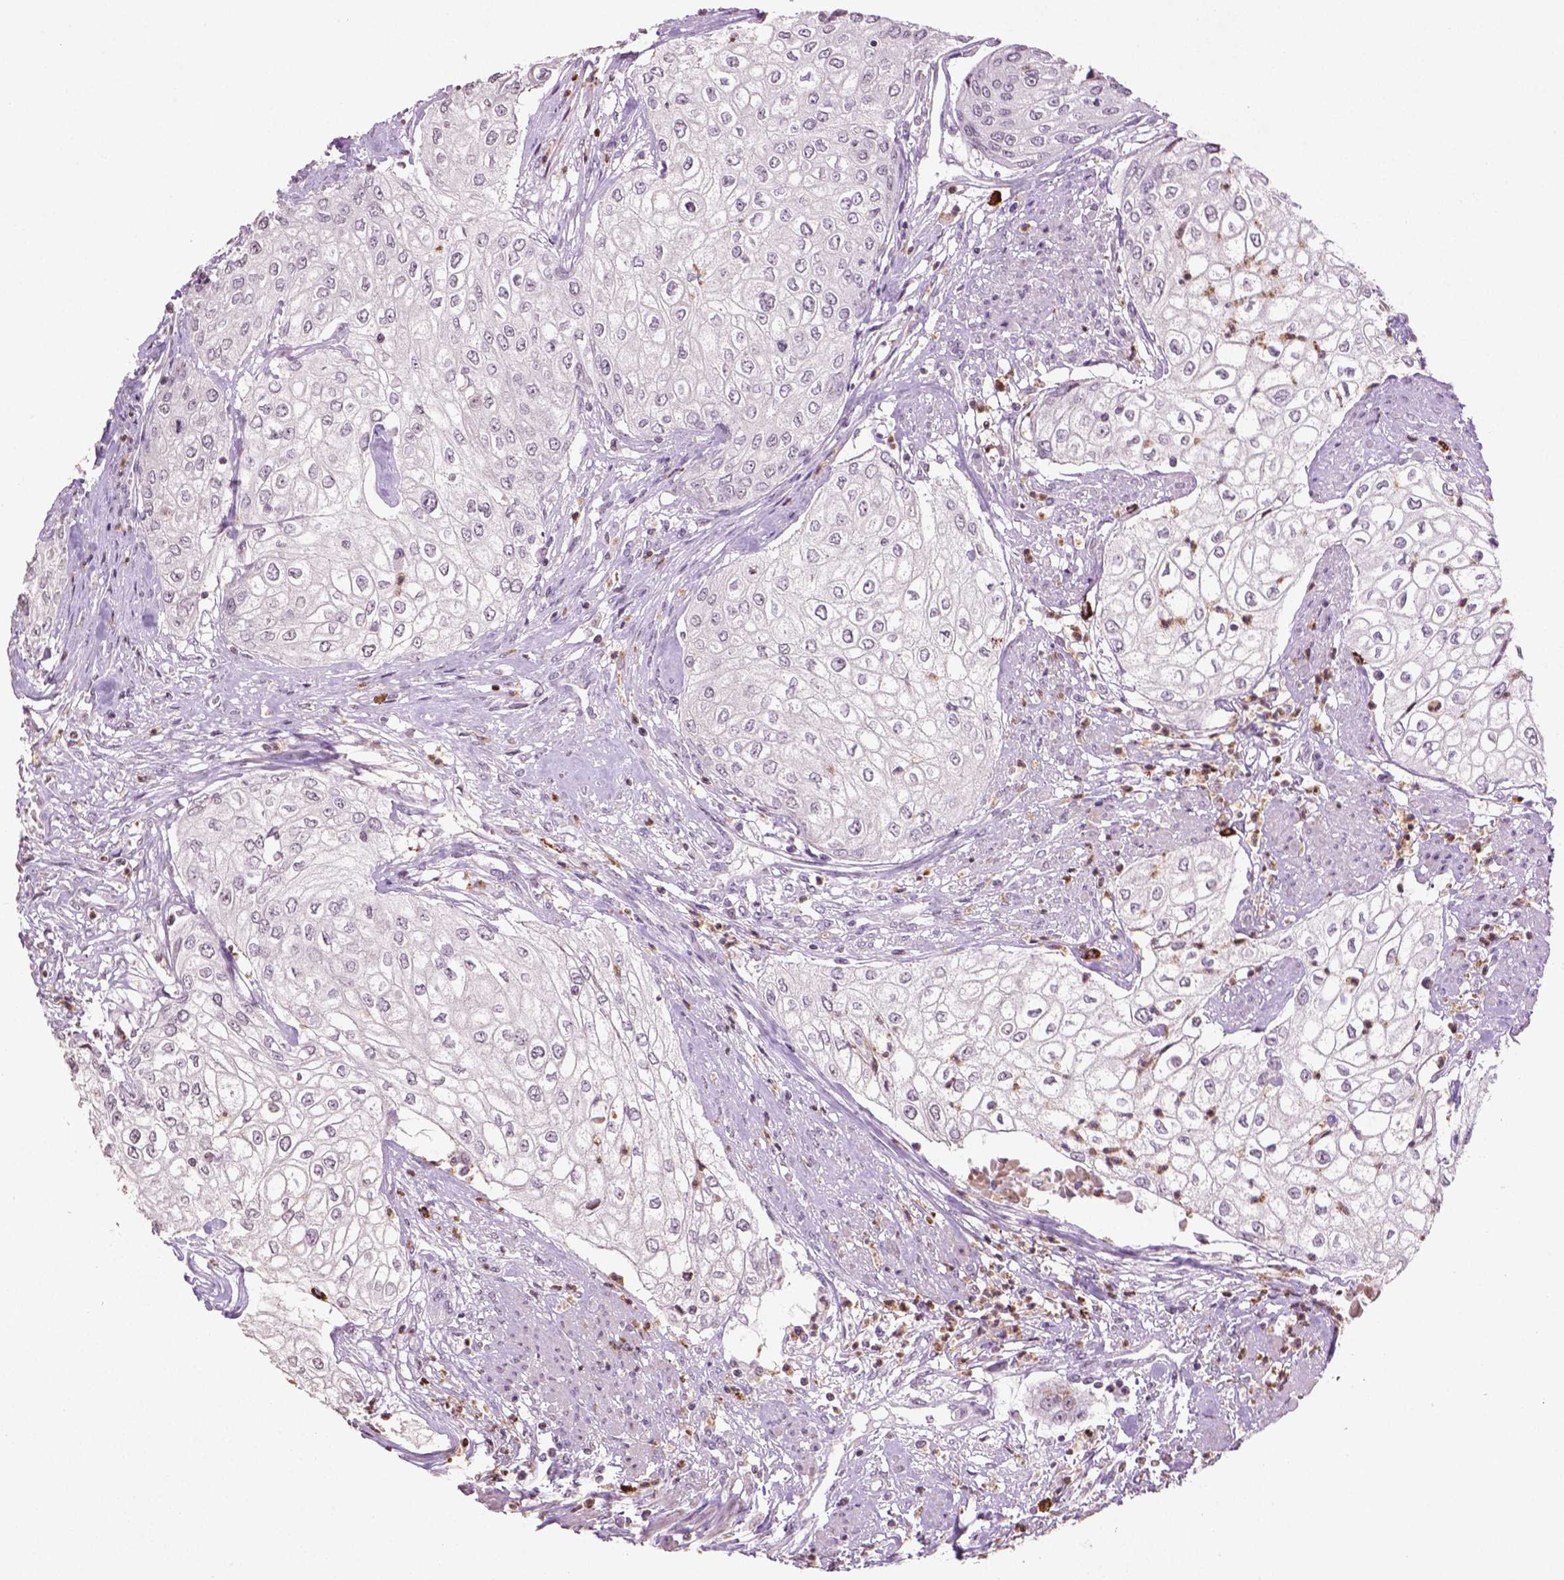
{"staining": {"intensity": "negative", "quantity": "none", "location": "none"}, "tissue": "urothelial cancer", "cell_type": "Tumor cells", "image_type": "cancer", "snomed": [{"axis": "morphology", "description": "Urothelial carcinoma, High grade"}, {"axis": "topography", "description": "Urinary bladder"}], "caption": "DAB immunohistochemical staining of urothelial cancer displays no significant expression in tumor cells.", "gene": "NTNG2", "patient": {"sex": "male", "age": 62}}